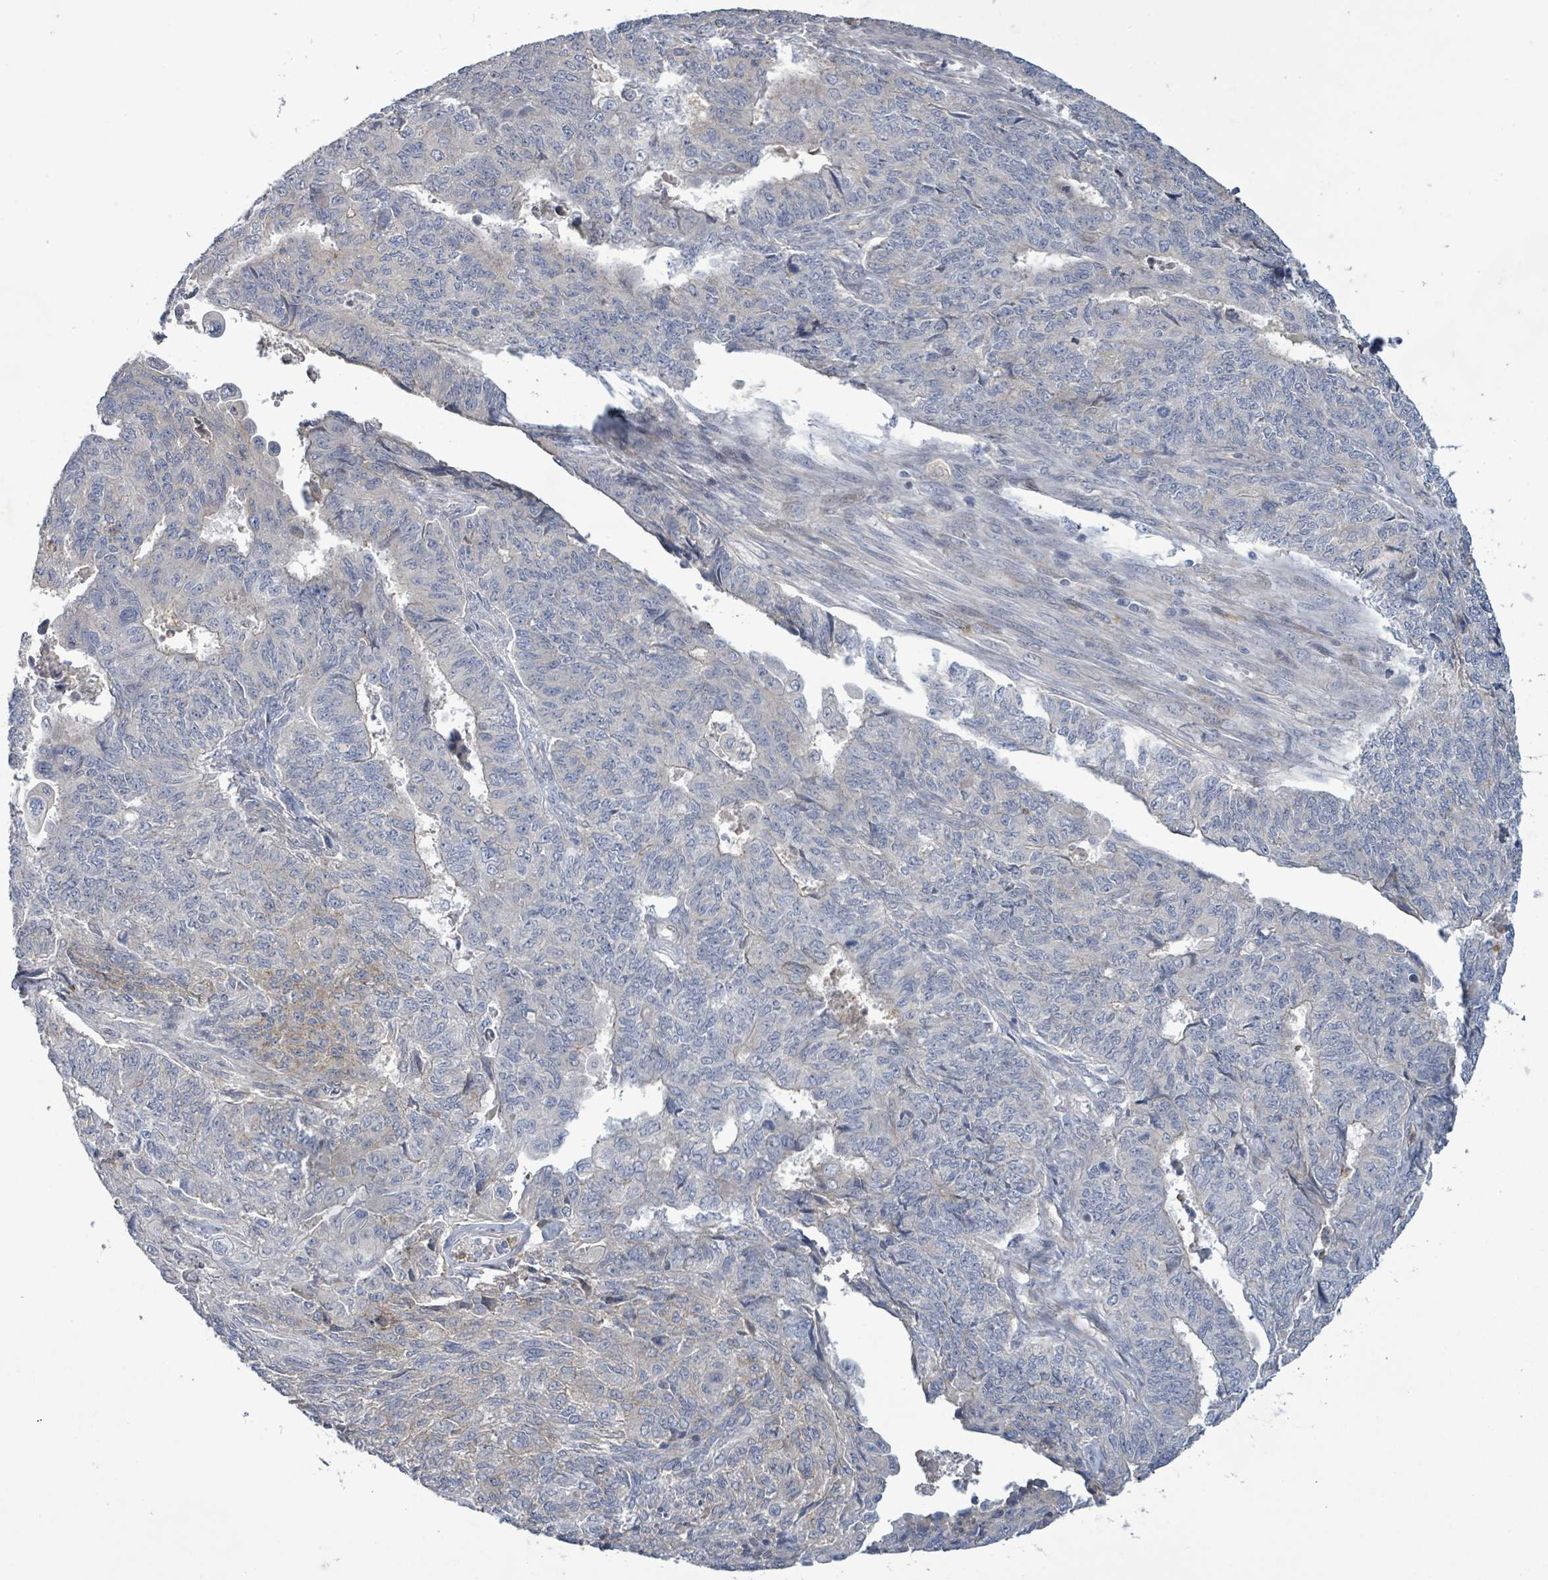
{"staining": {"intensity": "negative", "quantity": "none", "location": "none"}, "tissue": "endometrial cancer", "cell_type": "Tumor cells", "image_type": "cancer", "snomed": [{"axis": "morphology", "description": "Adenocarcinoma, NOS"}, {"axis": "topography", "description": "Endometrium"}], "caption": "A micrograph of endometrial adenocarcinoma stained for a protein displays no brown staining in tumor cells. Nuclei are stained in blue.", "gene": "SLIT3", "patient": {"sex": "female", "age": 32}}